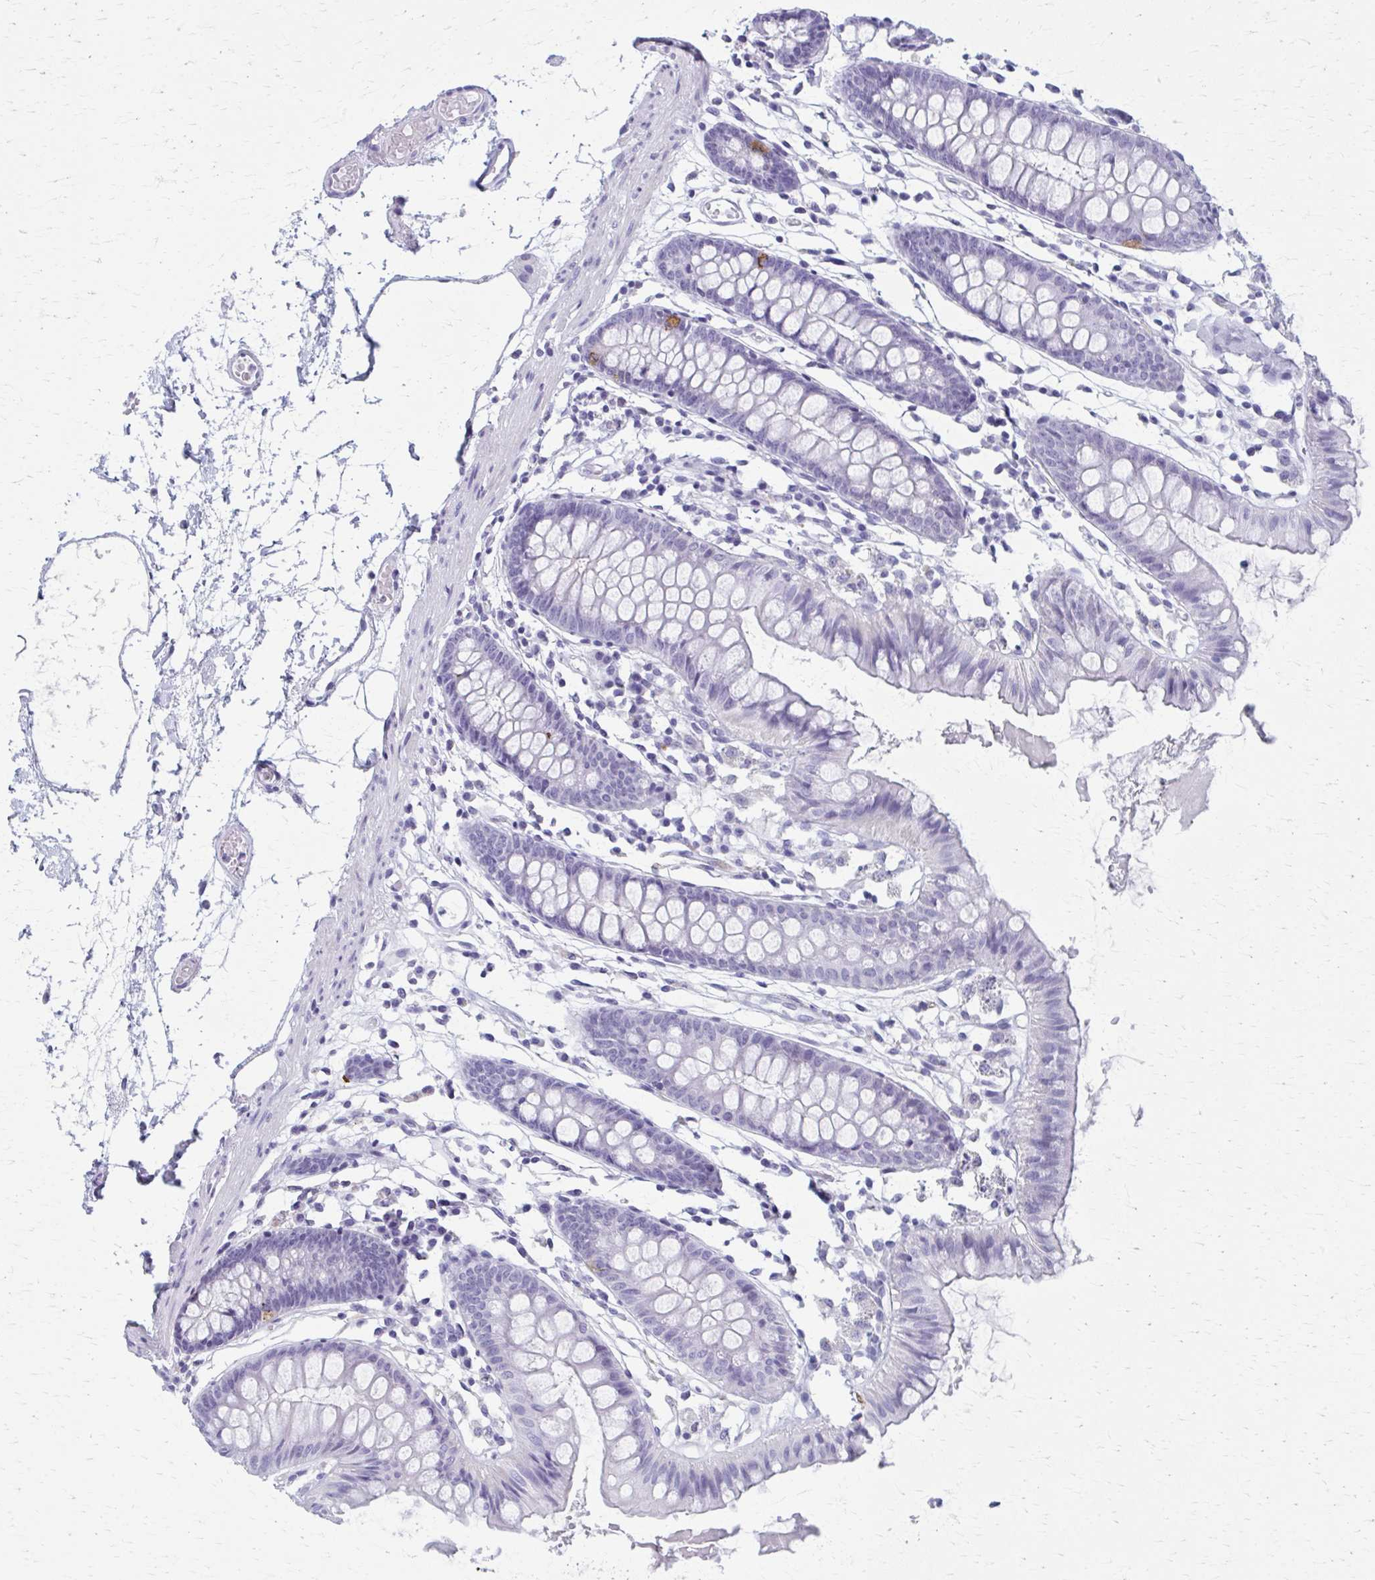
{"staining": {"intensity": "negative", "quantity": "none", "location": "none"}, "tissue": "colon", "cell_type": "Endothelial cells", "image_type": "normal", "snomed": [{"axis": "morphology", "description": "Normal tissue, NOS"}, {"axis": "topography", "description": "Colon"}], "caption": "DAB immunohistochemical staining of normal colon exhibits no significant expression in endothelial cells.", "gene": "MPLKIP", "patient": {"sex": "female", "age": 84}}